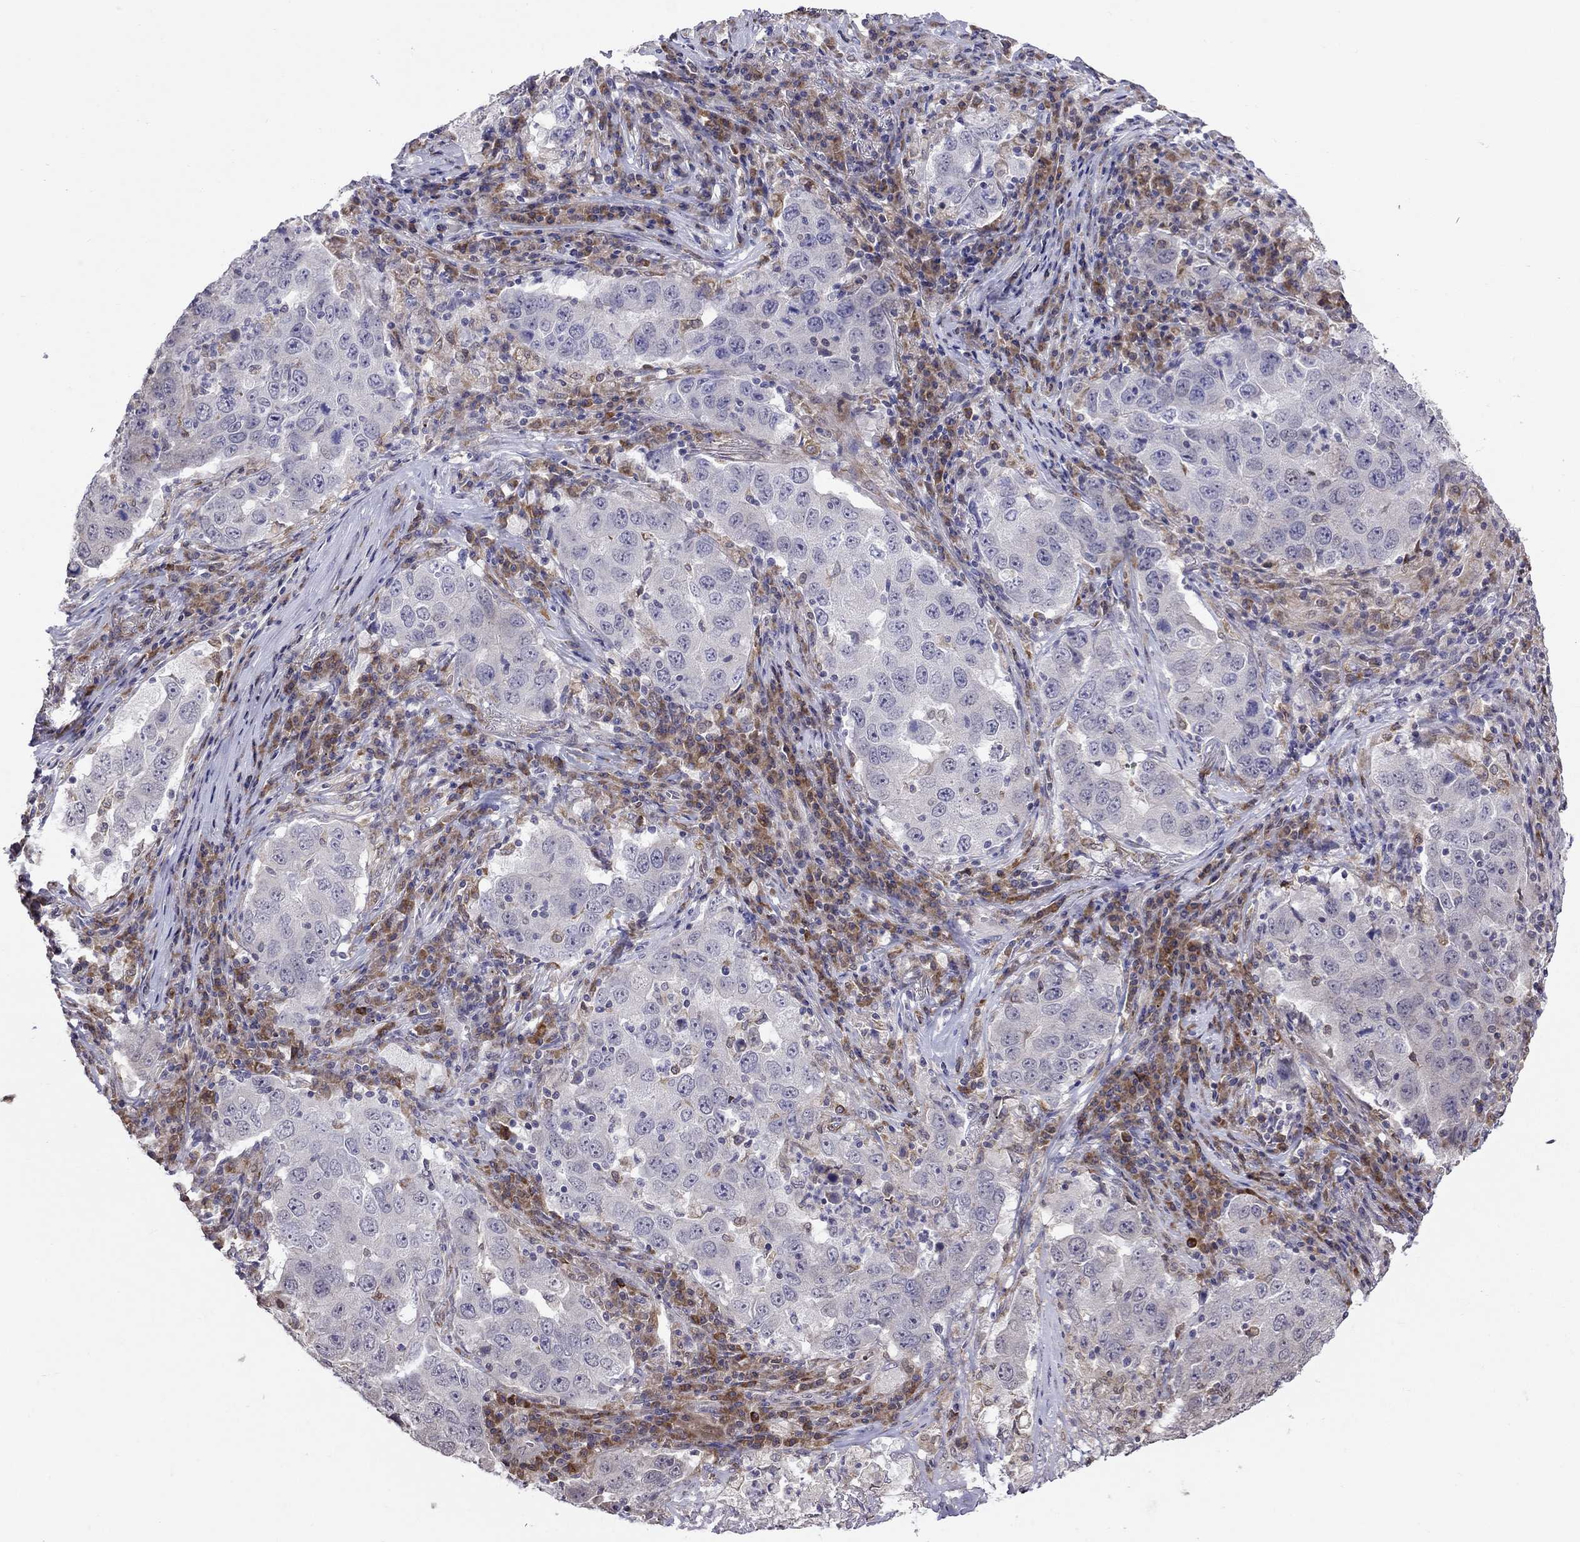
{"staining": {"intensity": "negative", "quantity": "none", "location": "none"}, "tissue": "lung cancer", "cell_type": "Tumor cells", "image_type": "cancer", "snomed": [{"axis": "morphology", "description": "Adenocarcinoma, NOS"}, {"axis": "topography", "description": "Lung"}], "caption": "The immunohistochemistry (IHC) histopathology image has no significant staining in tumor cells of lung cancer (adenocarcinoma) tissue.", "gene": "ADAM28", "patient": {"sex": "male", "age": 73}}